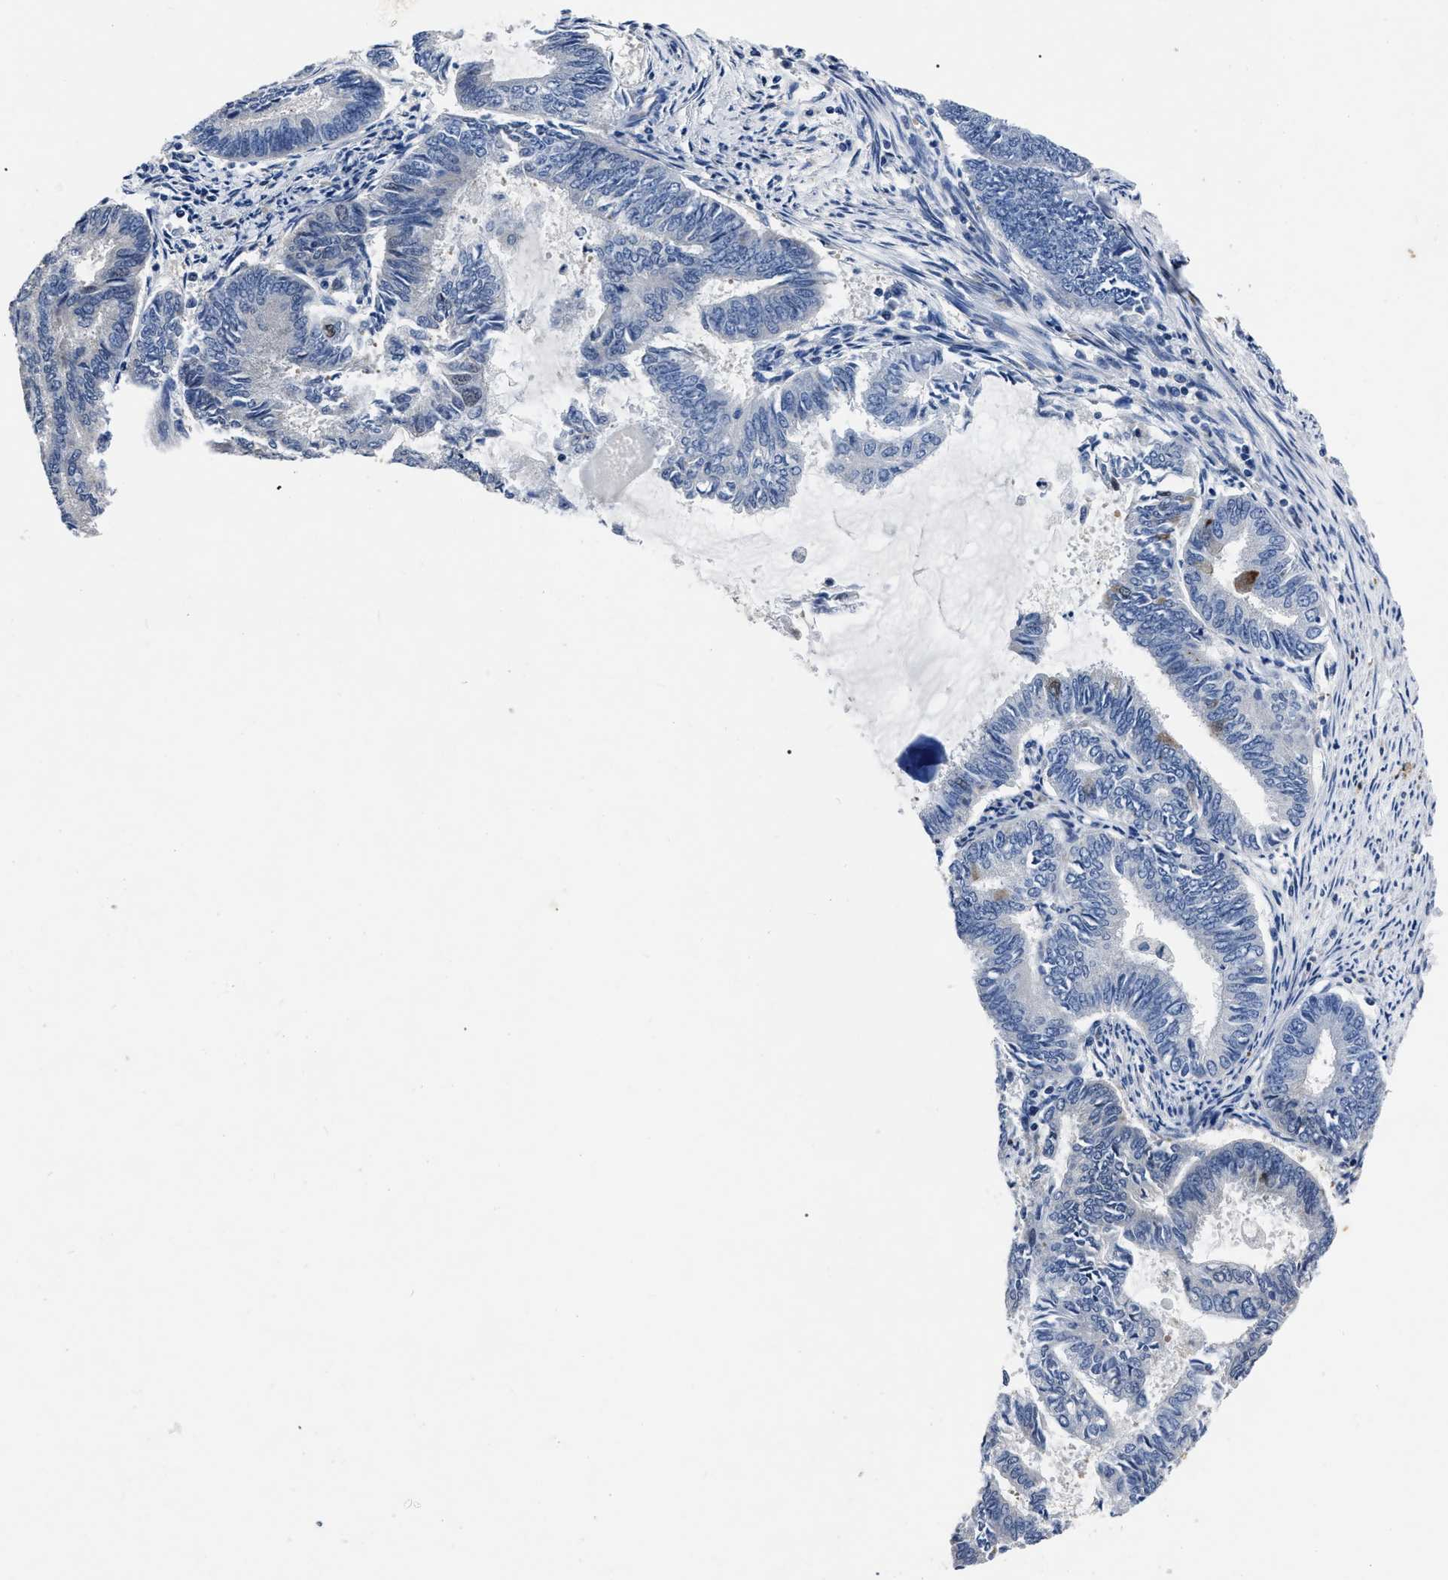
{"staining": {"intensity": "negative", "quantity": "none", "location": "none"}, "tissue": "endometrial cancer", "cell_type": "Tumor cells", "image_type": "cancer", "snomed": [{"axis": "morphology", "description": "Adenocarcinoma, NOS"}, {"axis": "topography", "description": "Endometrium"}], "caption": "IHC photomicrograph of endometrial cancer stained for a protein (brown), which demonstrates no staining in tumor cells.", "gene": "OR10G3", "patient": {"sex": "female", "age": 86}}